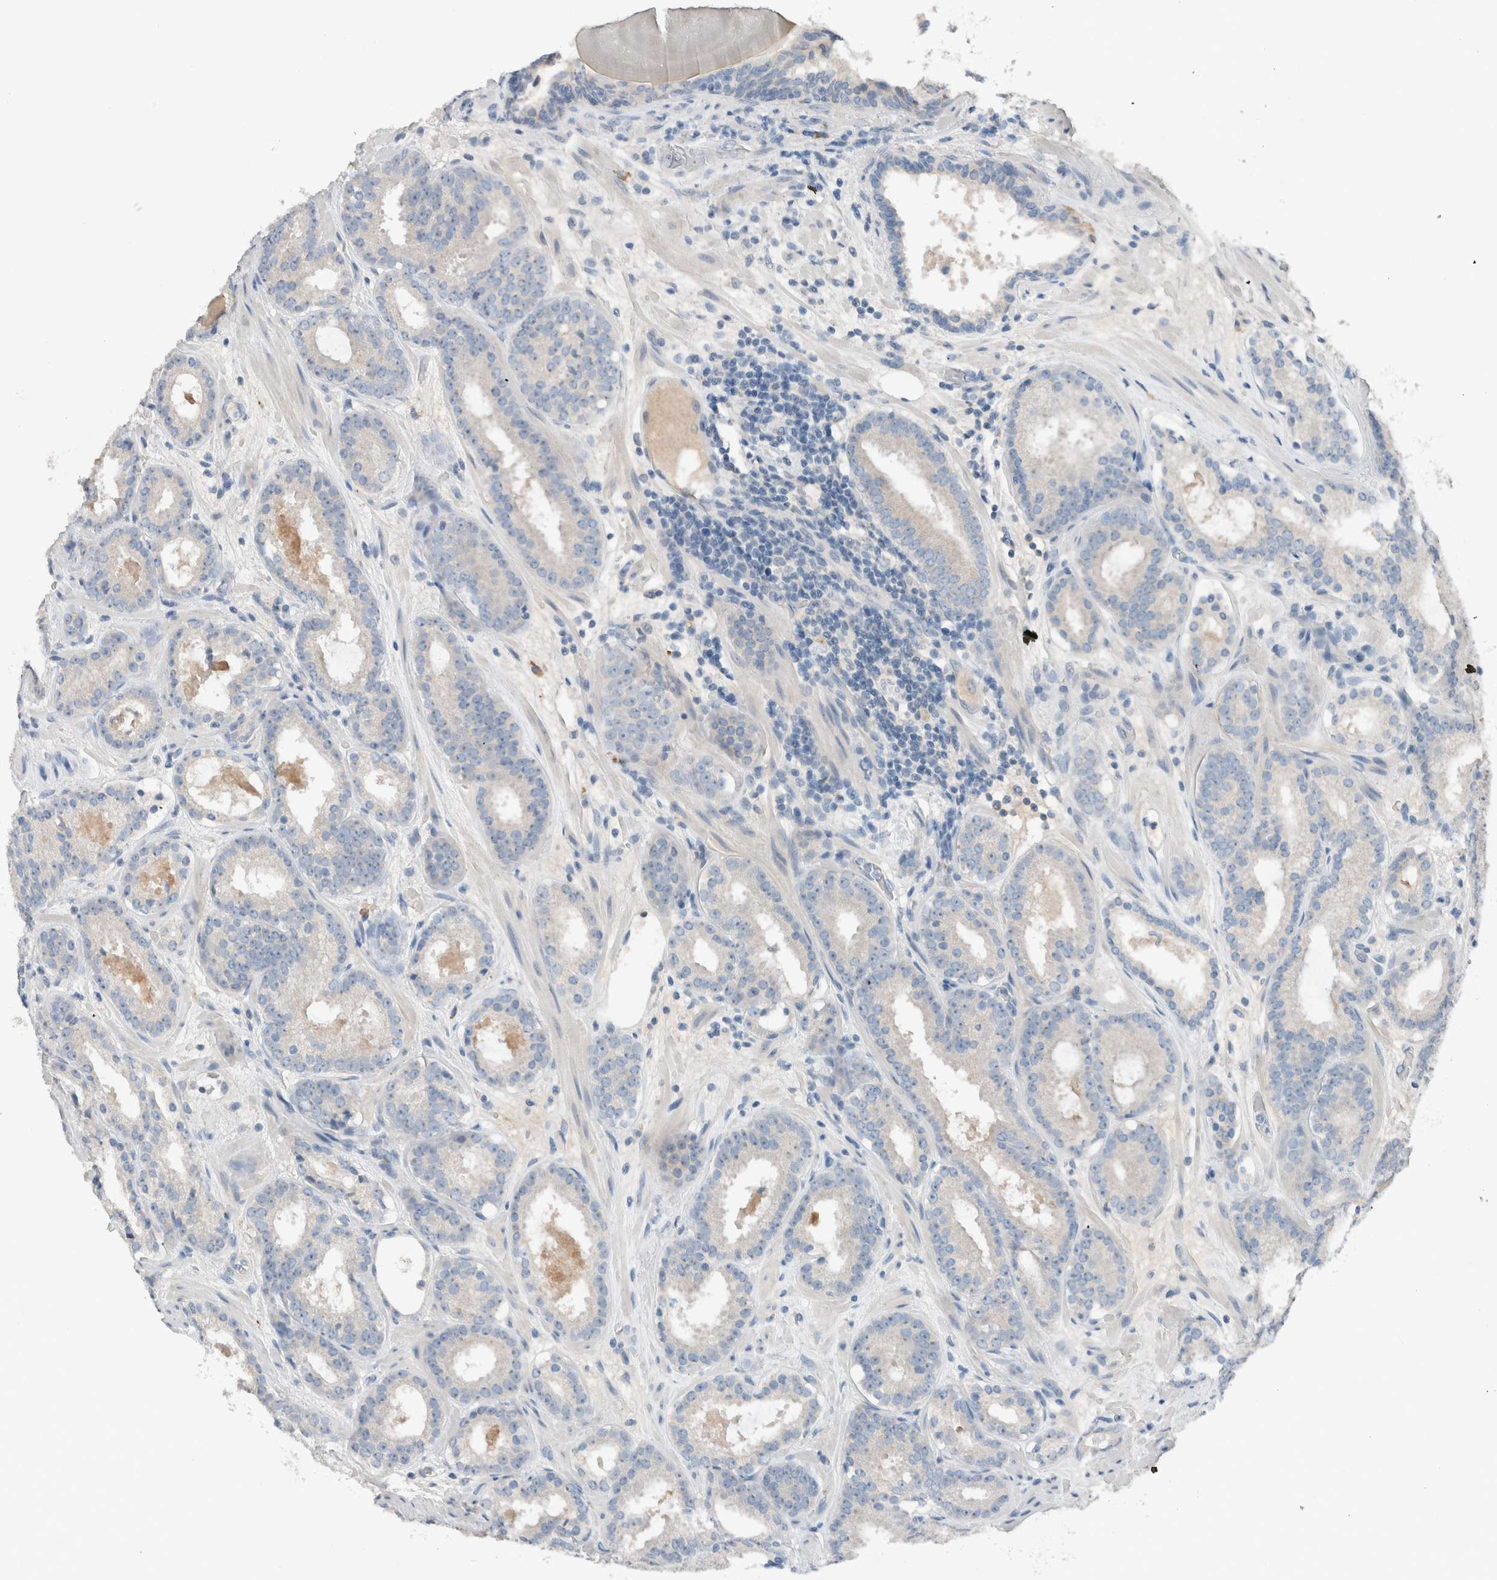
{"staining": {"intensity": "negative", "quantity": "none", "location": "none"}, "tissue": "prostate cancer", "cell_type": "Tumor cells", "image_type": "cancer", "snomed": [{"axis": "morphology", "description": "Adenocarcinoma, Low grade"}, {"axis": "topography", "description": "Prostate"}], "caption": "IHC of prostate adenocarcinoma (low-grade) shows no expression in tumor cells. (DAB (3,3'-diaminobenzidine) IHC, high magnification).", "gene": "DUOX1", "patient": {"sex": "male", "age": 69}}